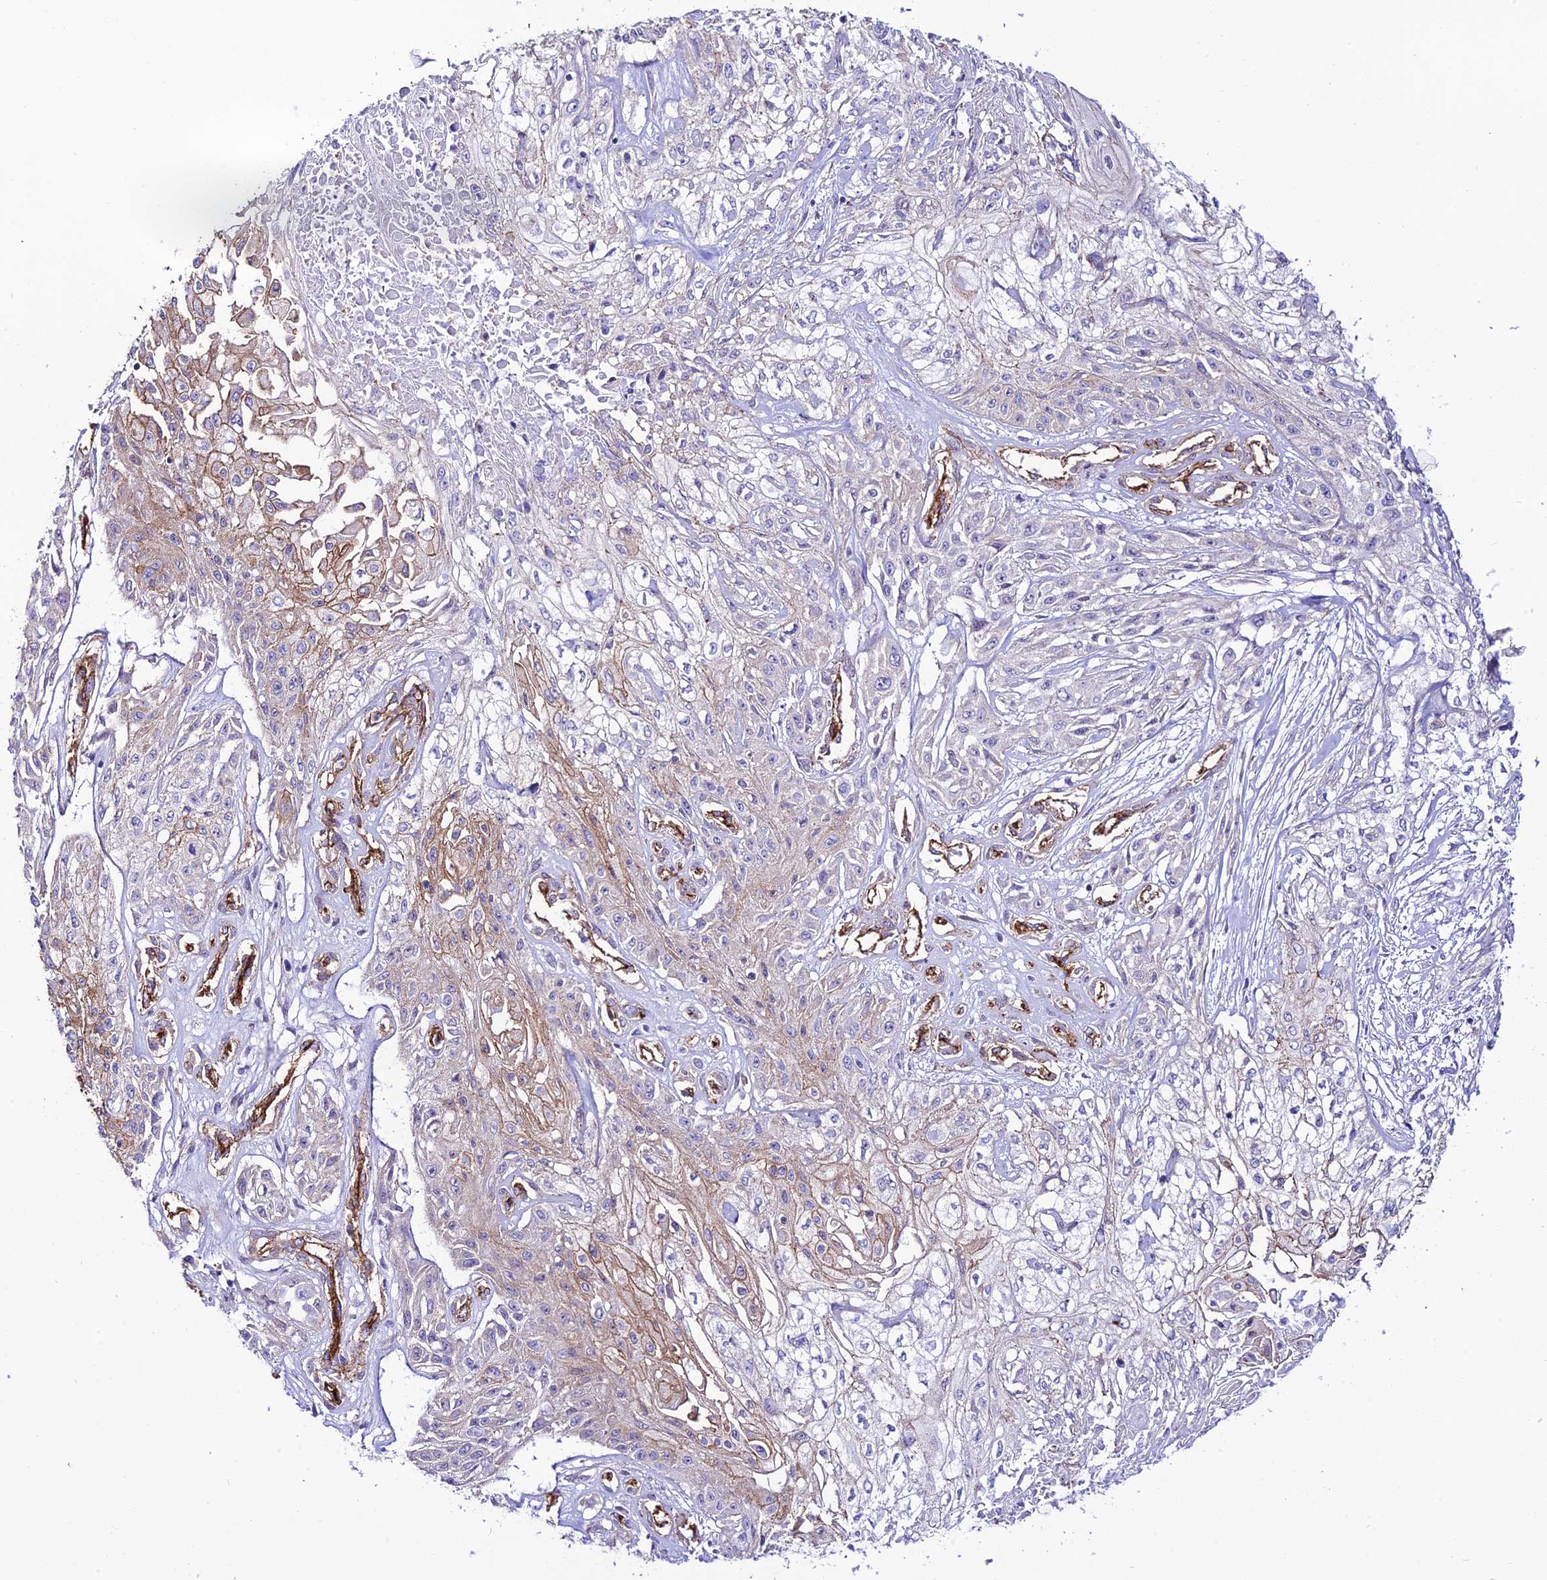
{"staining": {"intensity": "moderate", "quantity": "<25%", "location": "cytoplasmic/membranous"}, "tissue": "skin cancer", "cell_type": "Tumor cells", "image_type": "cancer", "snomed": [{"axis": "morphology", "description": "Squamous cell carcinoma, NOS"}, {"axis": "morphology", "description": "Squamous cell carcinoma, metastatic, NOS"}, {"axis": "topography", "description": "Skin"}, {"axis": "topography", "description": "Lymph node"}], "caption": "An IHC histopathology image of tumor tissue is shown. Protein staining in brown labels moderate cytoplasmic/membranous positivity in skin cancer (squamous cell carcinoma) within tumor cells.", "gene": "YPEL5", "patient": {"sex": "male", "age": 75}}